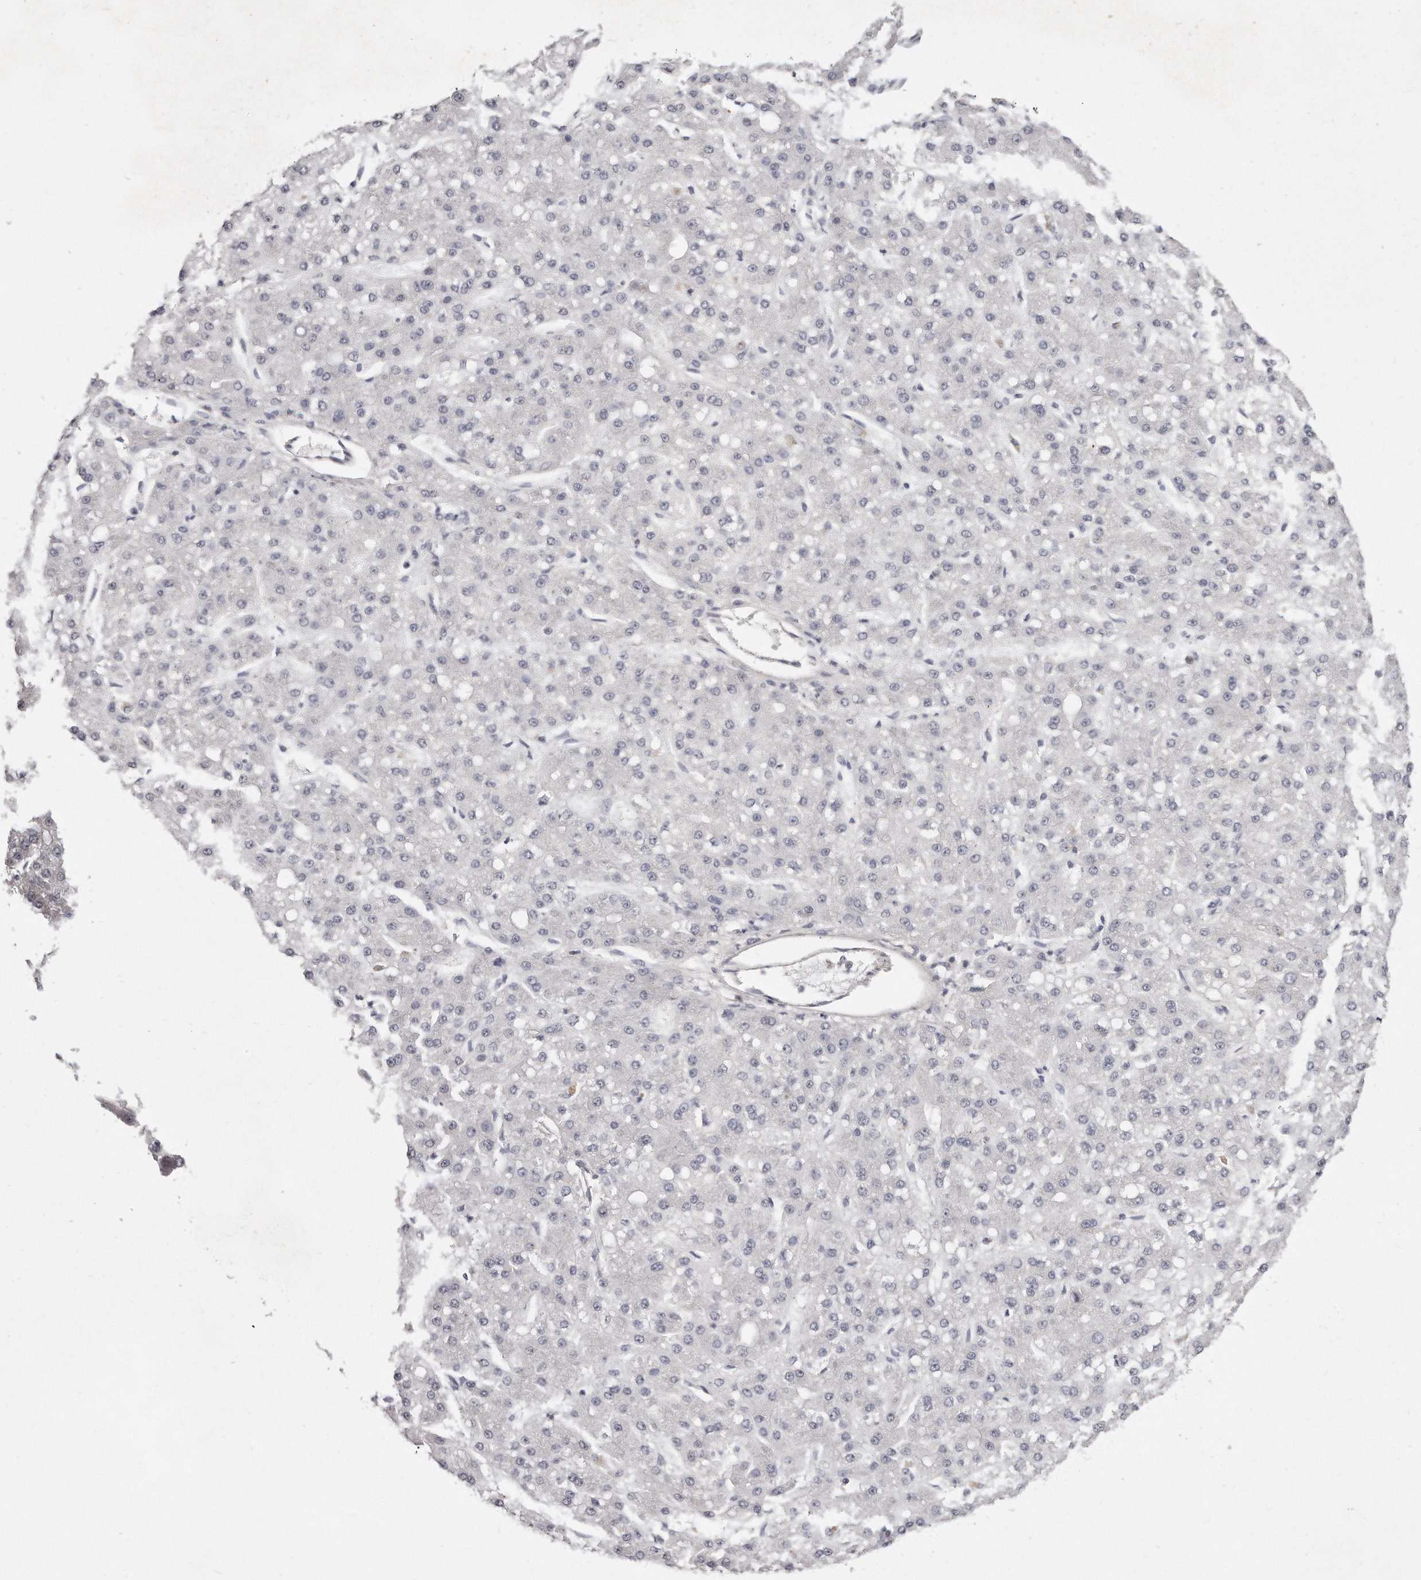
{"staining": {"intensity": "negative", "quantity": "none", "location": "none"}, "tissue": "liver cancer", "cell_type": "Tumor cells", "image_type": "cancer", "snomed": [{"axis": "morphology", "description": "Carcinoma, Hepatocellular, NOS"}, {"axis": "topography", "description": "Liver"}], "caption": "There is no significant staining in tumor cells of liver hepatocellular carcinoma.", "gene": "TTLL4", "patient": {"sex": "male", "age": 67}}